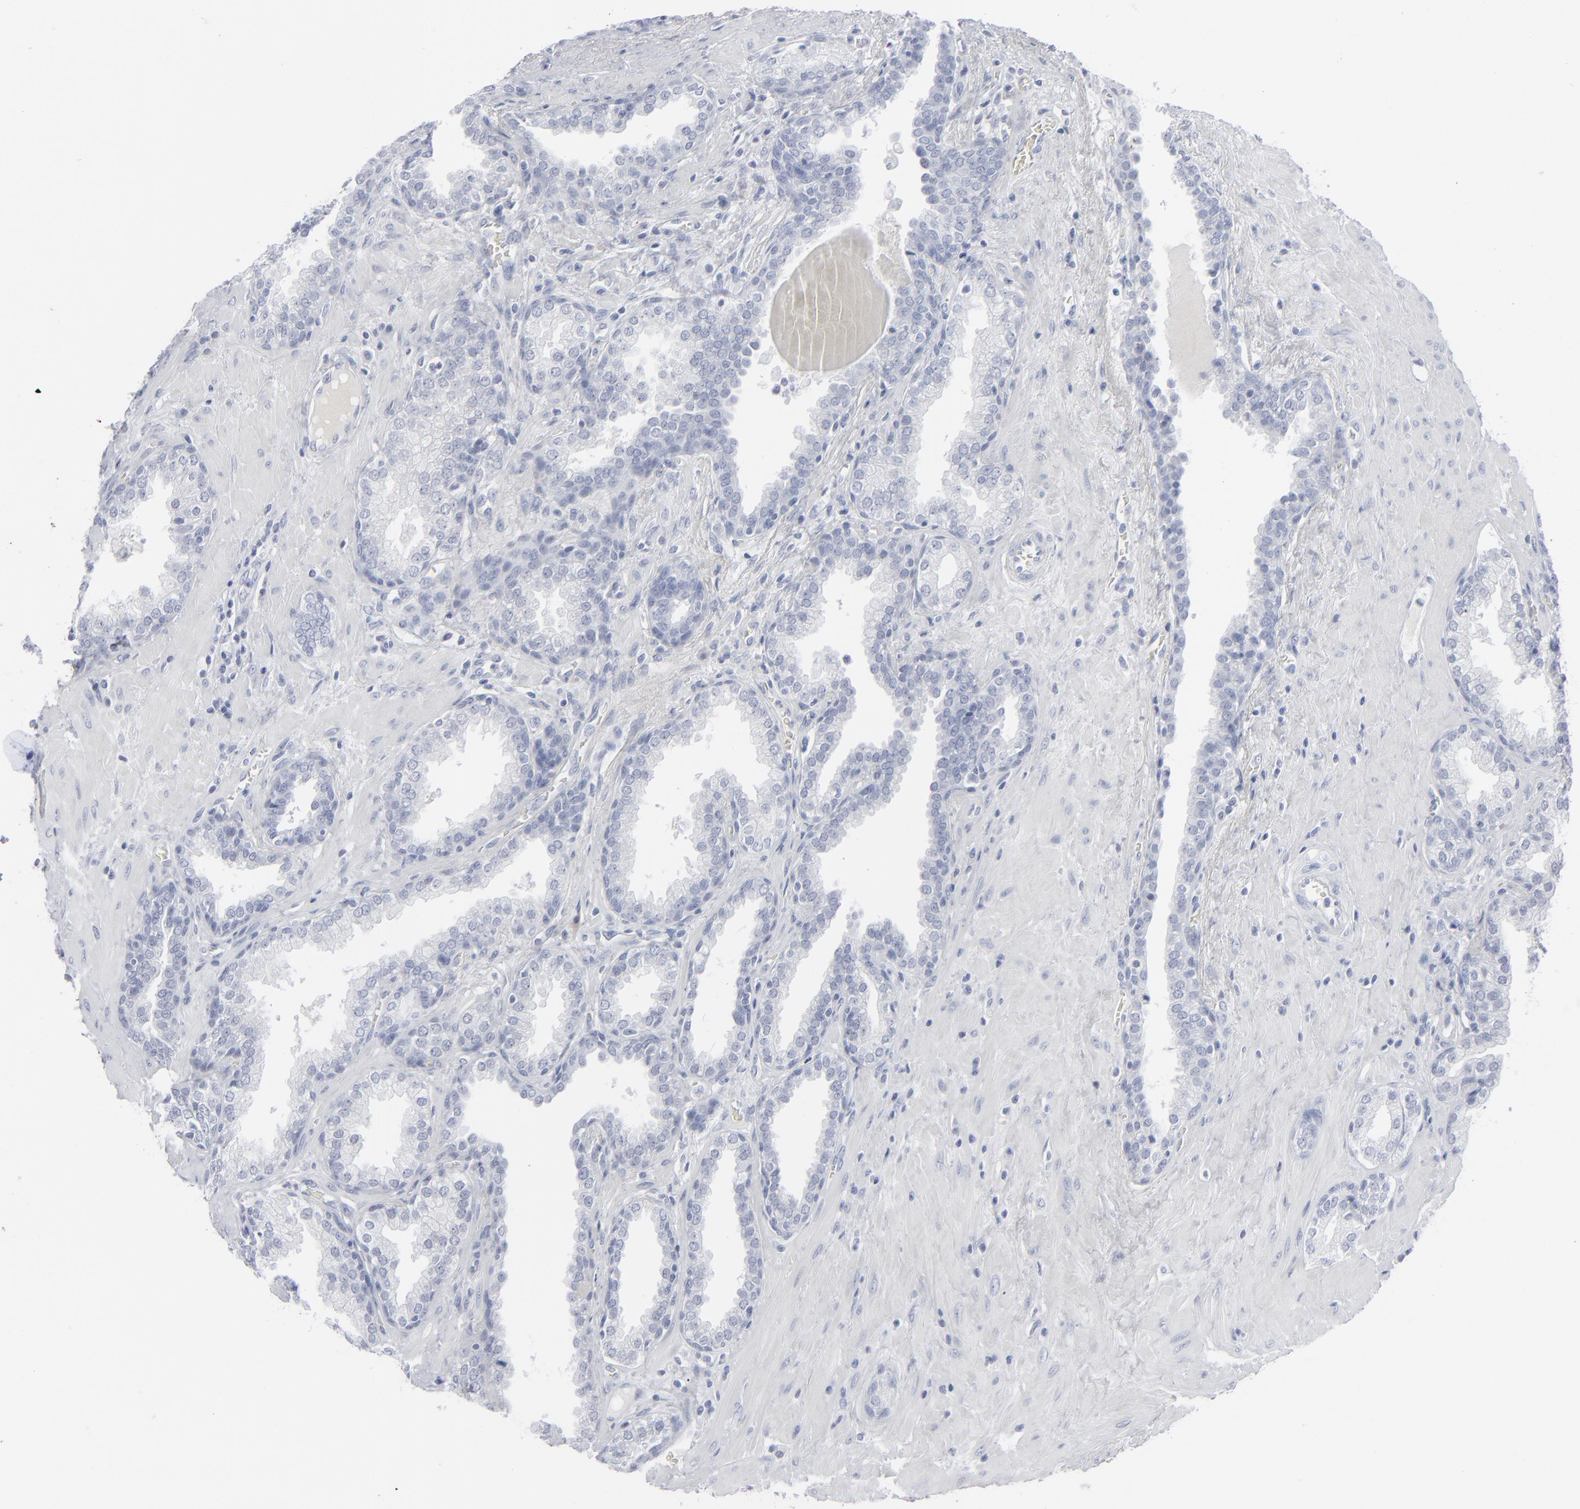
{"staining": {"intensity": "negative", "quantity": "none", "location": "none"}, "tissue": "prostate", "cell_type": "Glandular cells", "image_type": "normal", "snomed": [{"axis": "morphology", "description": "Normal tissue, NOS"}, {"axis": "topography", "description": "Prostate"}], "caption": "This histopathology image is of normal prostate stained with immunohistochemistry (IHC) to label a protein in brown with the nuclei are counter-stained blue. There is no staining in glandular cells.", "gene": "MSLN", "patient": {"sex": "male", "age": 51}}